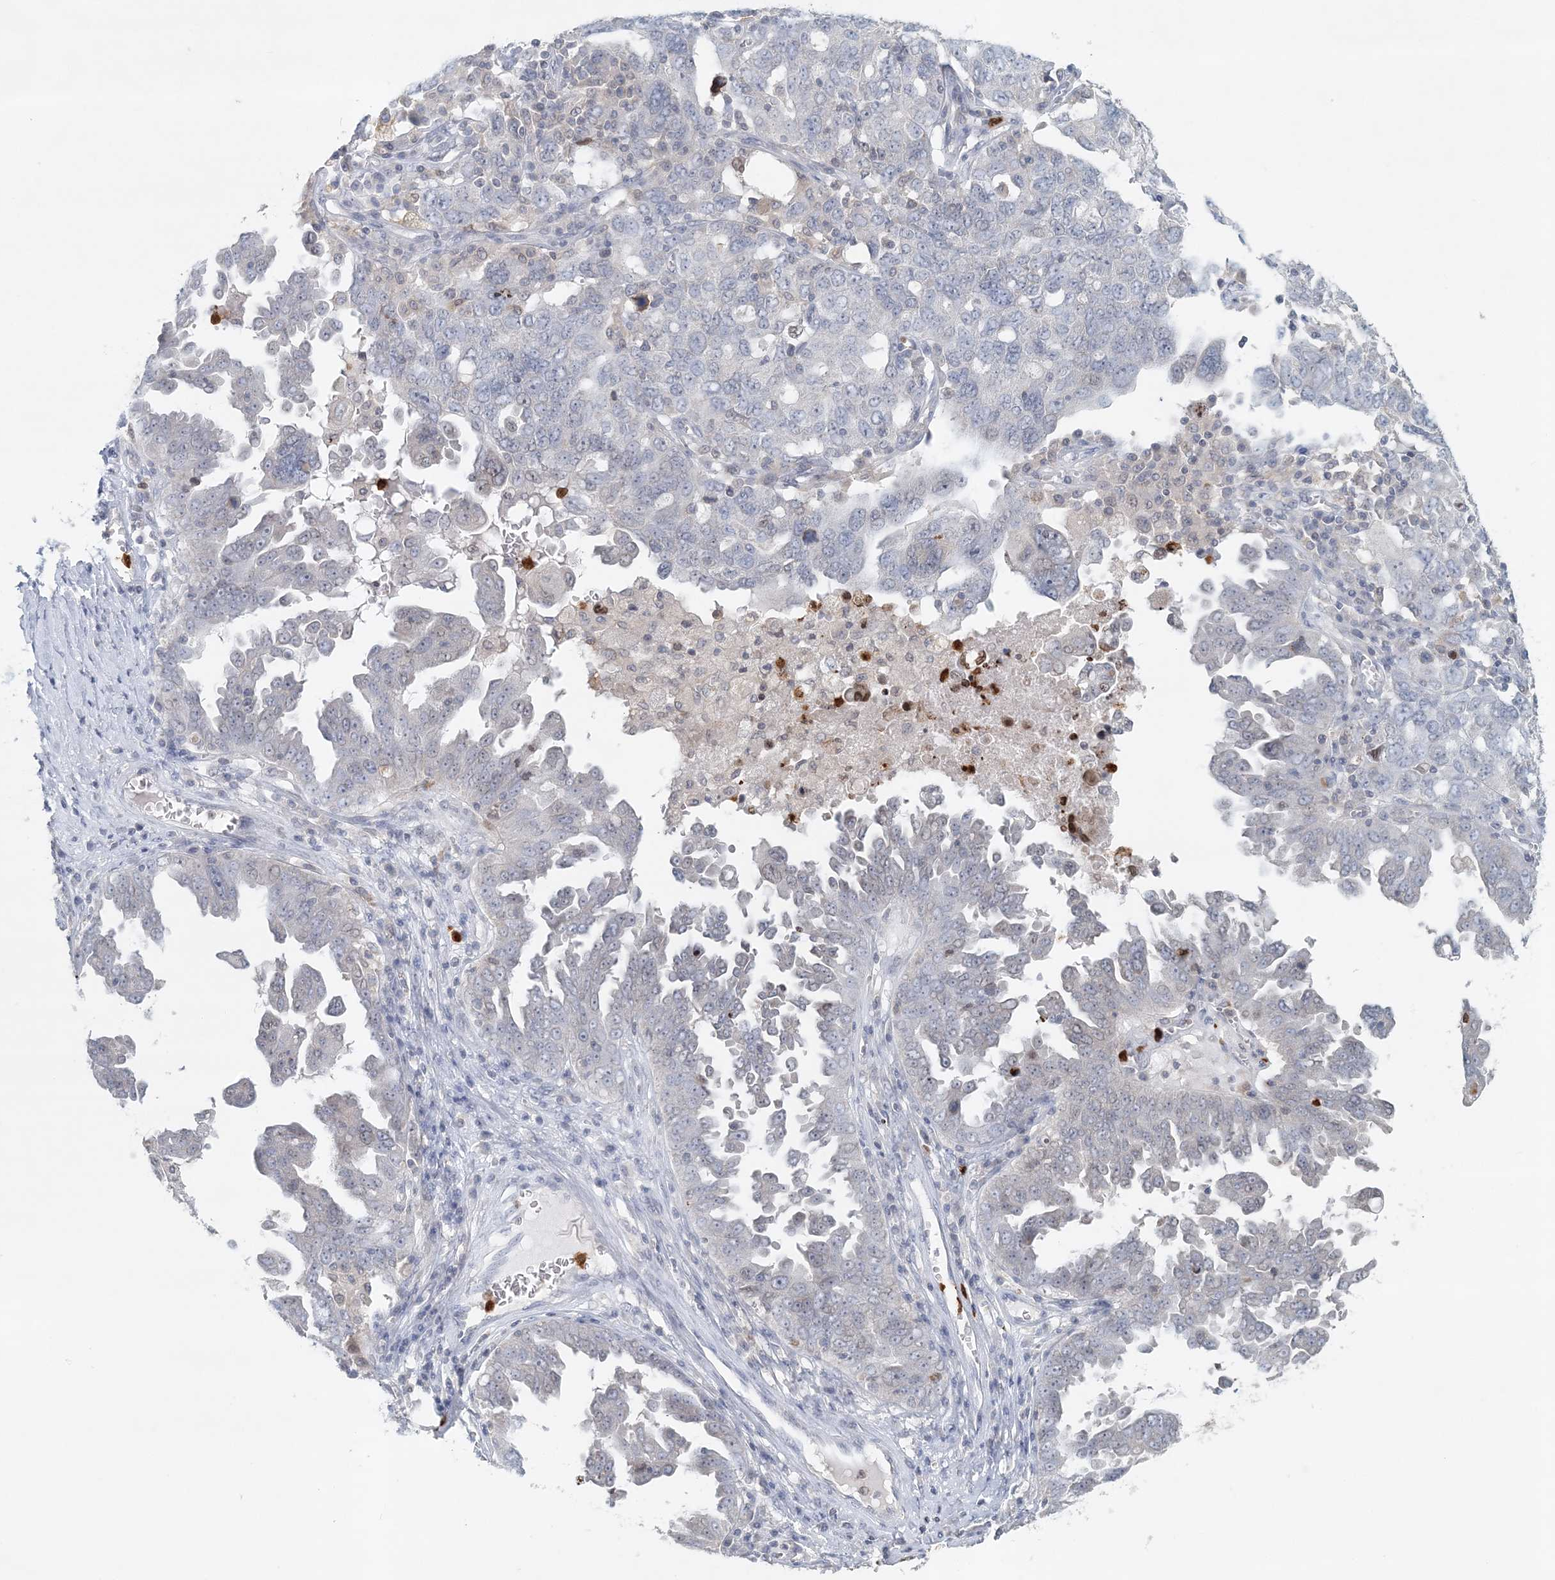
{"staining": {"intensity": "negative", "quantity": "none", "location": "none"}, "tissue": "ovarian cancer", "cell_type": "Tumor cells", "image_type": "cancer", "snomed": [{"axis": "morphology", "description": "Carcinoma, endometroid"}, {"axis": "topography", "description": "Ovary"}], "caption": "DAB immunohistochemical staining of ovarian cancer displays no significant expression in tumor cells.", "gene": "NUP54", "patient": {"sex": "female", "age": 62}}